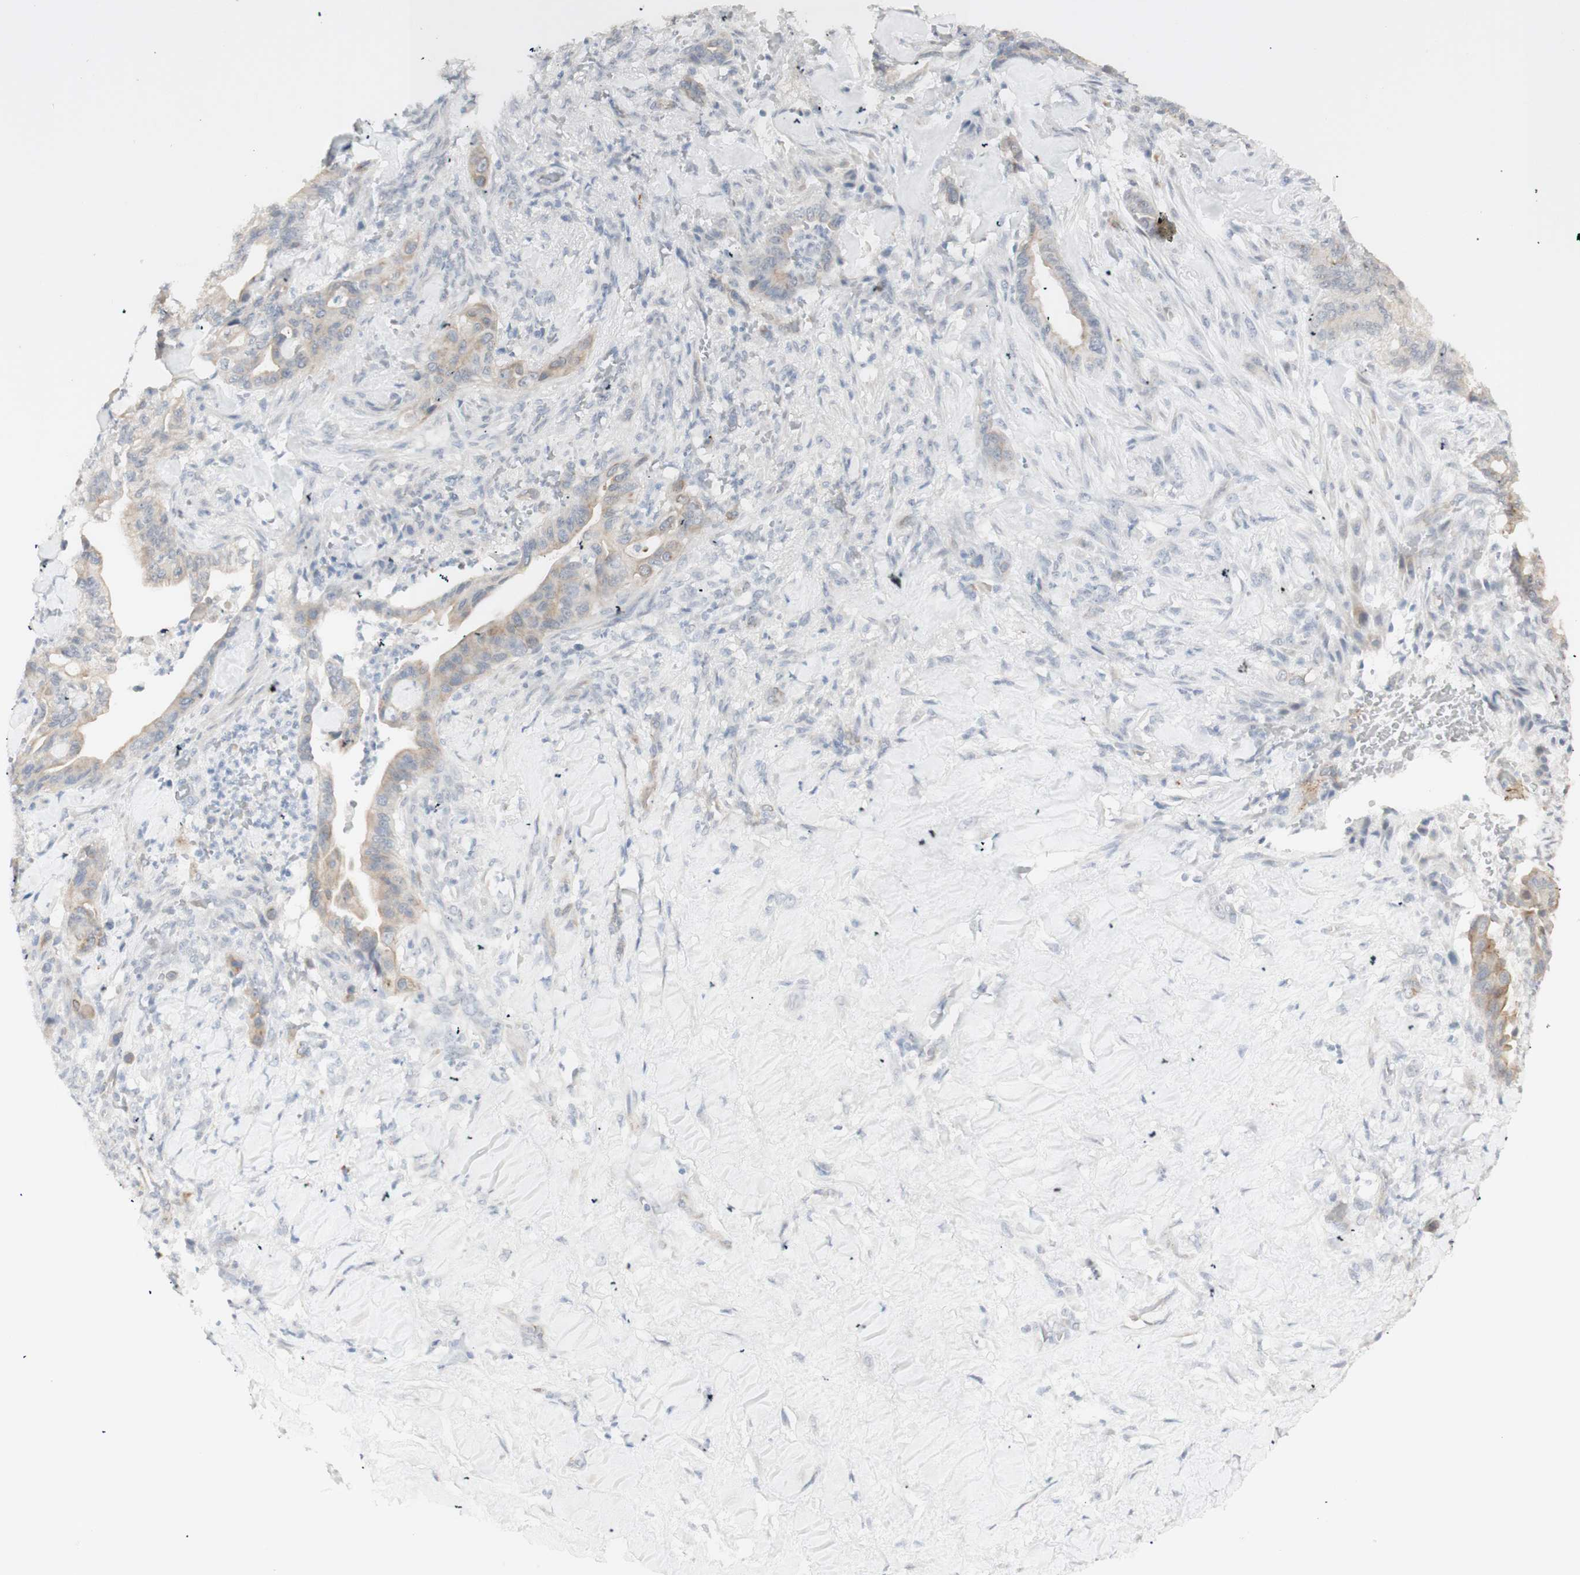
{"staining": {"intensity": "weak", "quantity": "<25%", "location": "cytoplasmic/membranous"}, "tissue": "liver cancer", "cell_type": "Tumor cells", "image_type": "cancer", "snomed": [{"axis": "morphology", "description": "Cholangiocarcinoma"}, {"axis": "topography", "description": "Liver"}], "caption": "A histopathology image of human liver cancer is negative for staining in tumor cells. (IHC, brightfield microscopy, high magnification).", "gene": "NDST4", "patient": {"sex": "female", "age": 67}}